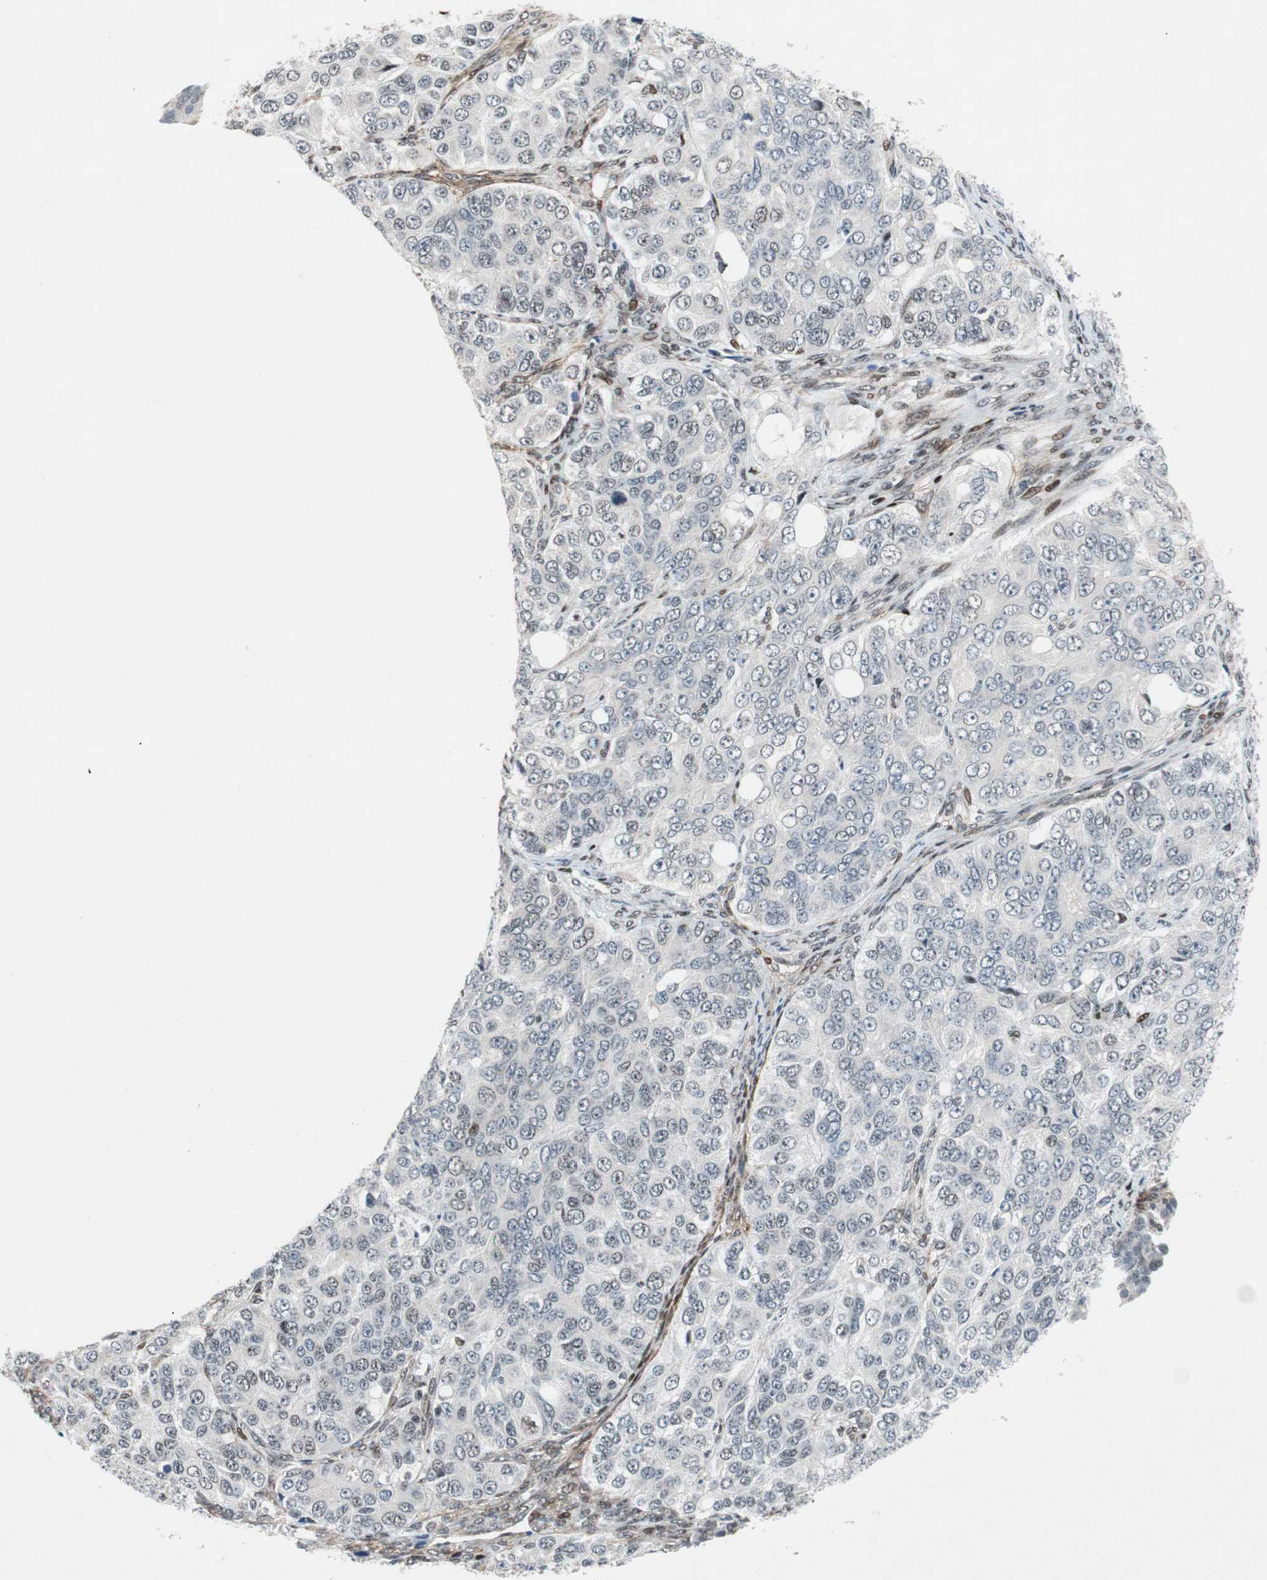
{"staining": {"intensity": "strong", "quantity": "<25%", "location": "nuclear"}, "tissue": "ovarian cancer", "cell_type": "Tumor cells", "image_type": "cancer", "snomed": [{"axis": "morphology", "description": "Carcinoma, endometroid"}, {"axis": "topography", "description": "Ovary"}], "caption": "A photomicrograph of human endometroid carcinoma (ovarian) stained for a protein demonstrates strong nuclear brown staining in tumor cells. The staining is performed using DAB (3,3'-diaminobenzidine) brown chromogen to label protein expression. The nuclei are counter-stained blue using hematoxylin.", "gene": "FBXO44", "patient": {"sex": "female", "age": 51}}